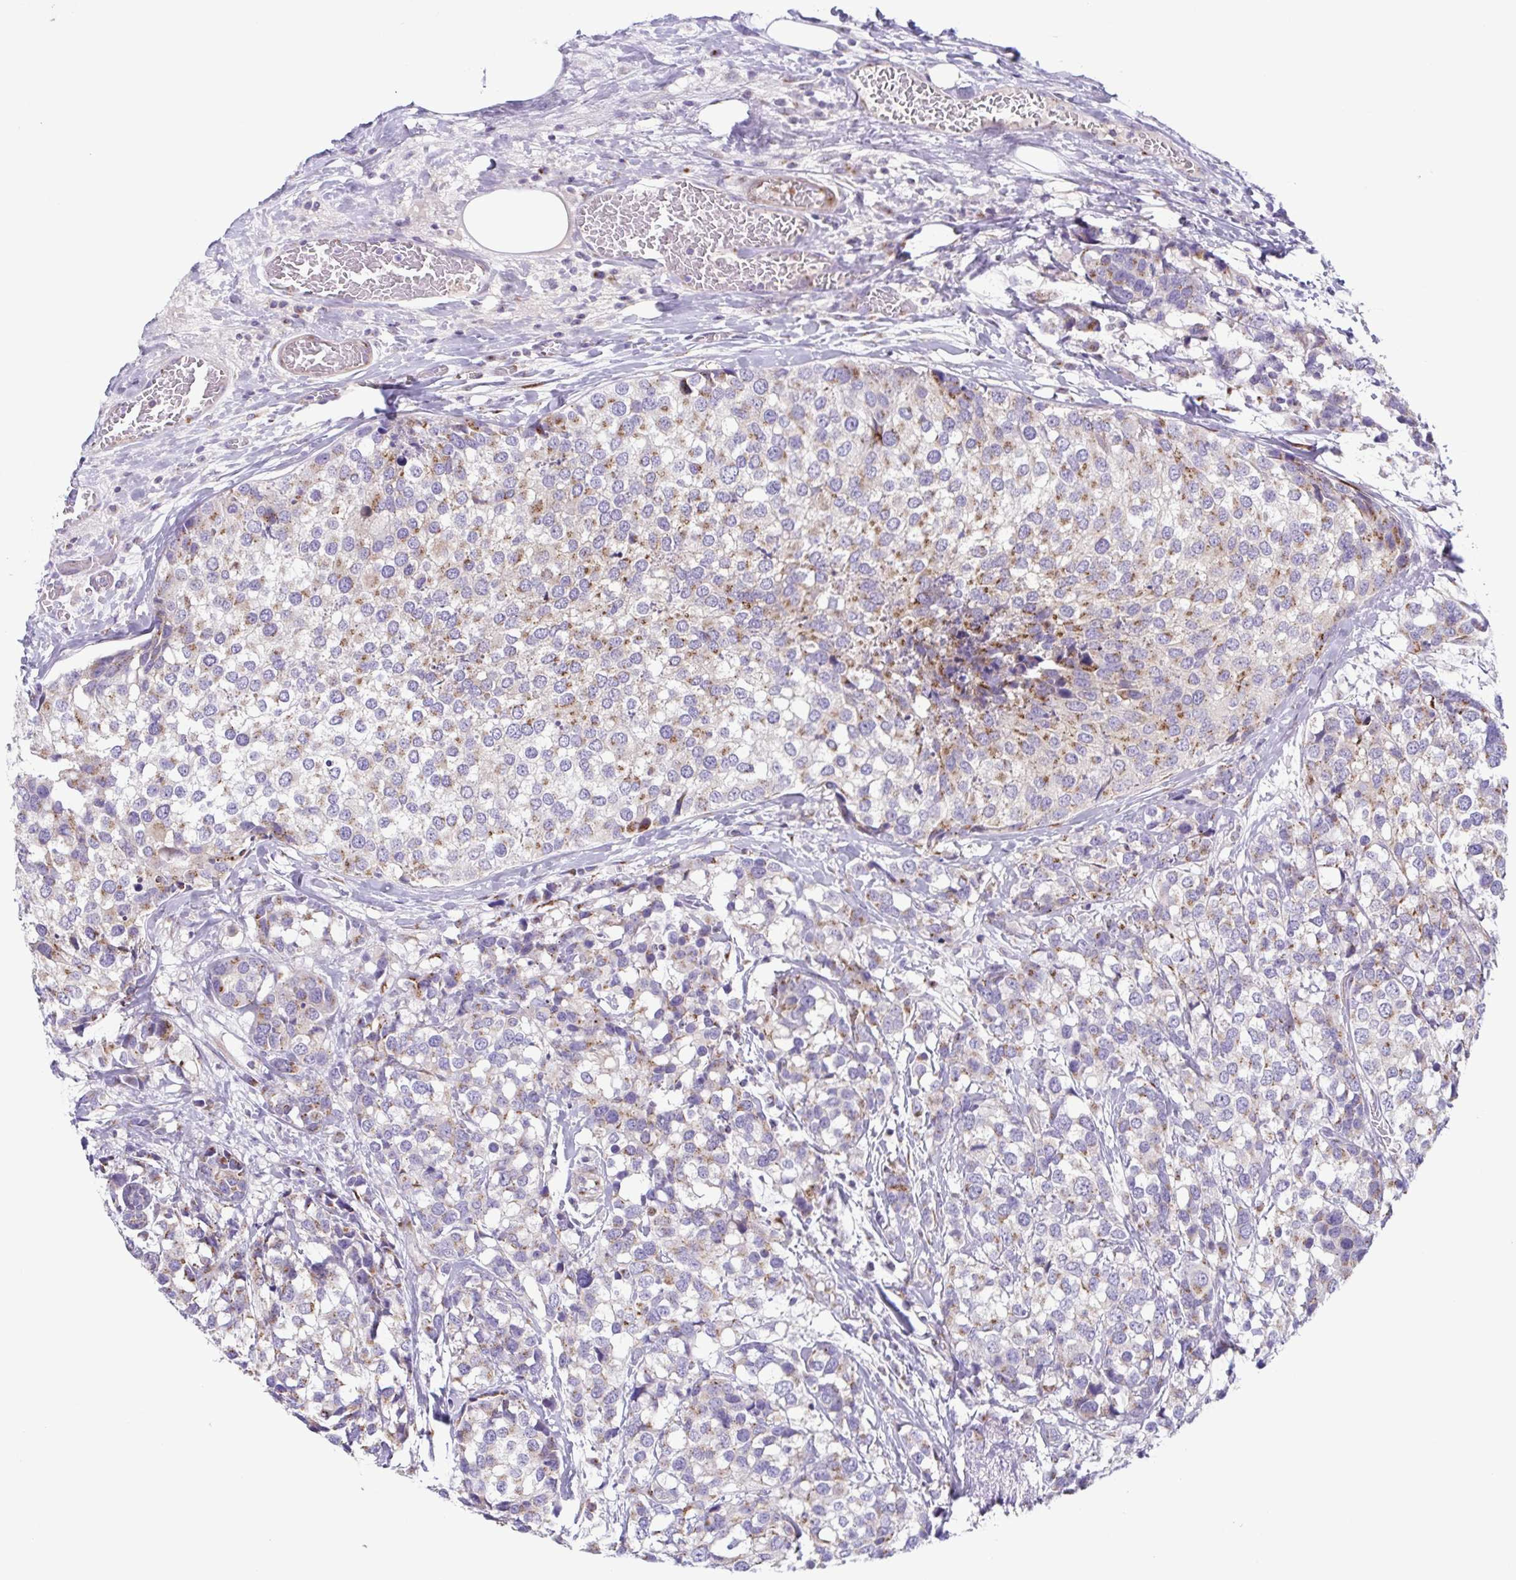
{"staining": {"intensity": "weak", "quantity": "25%-75%", "location": "cytoplasmic/membranous"}, "tissue": "breast cancer", "cell_type": "Tumor cells", "image_type": "cancer", "snomed": [{"axis": "morphology", "description": "Lobular carcinoma"}, {"axis": "topography", "description": "Breast"}], "caption": "The photomicrograph shows immunohistochemical staining of breast cancer. There is weak cytoplasmic/membranous positivity is appreciated in approximately 25%-75% of tumor cells. (Stains: DAB (3,3'-diaminobenzidine) in brown, nuclei in blue, Microscopy: brightfield microscopy at high magnification).", "gene": "COL17A1", "patient": {"sex": "female", "age": 59}}